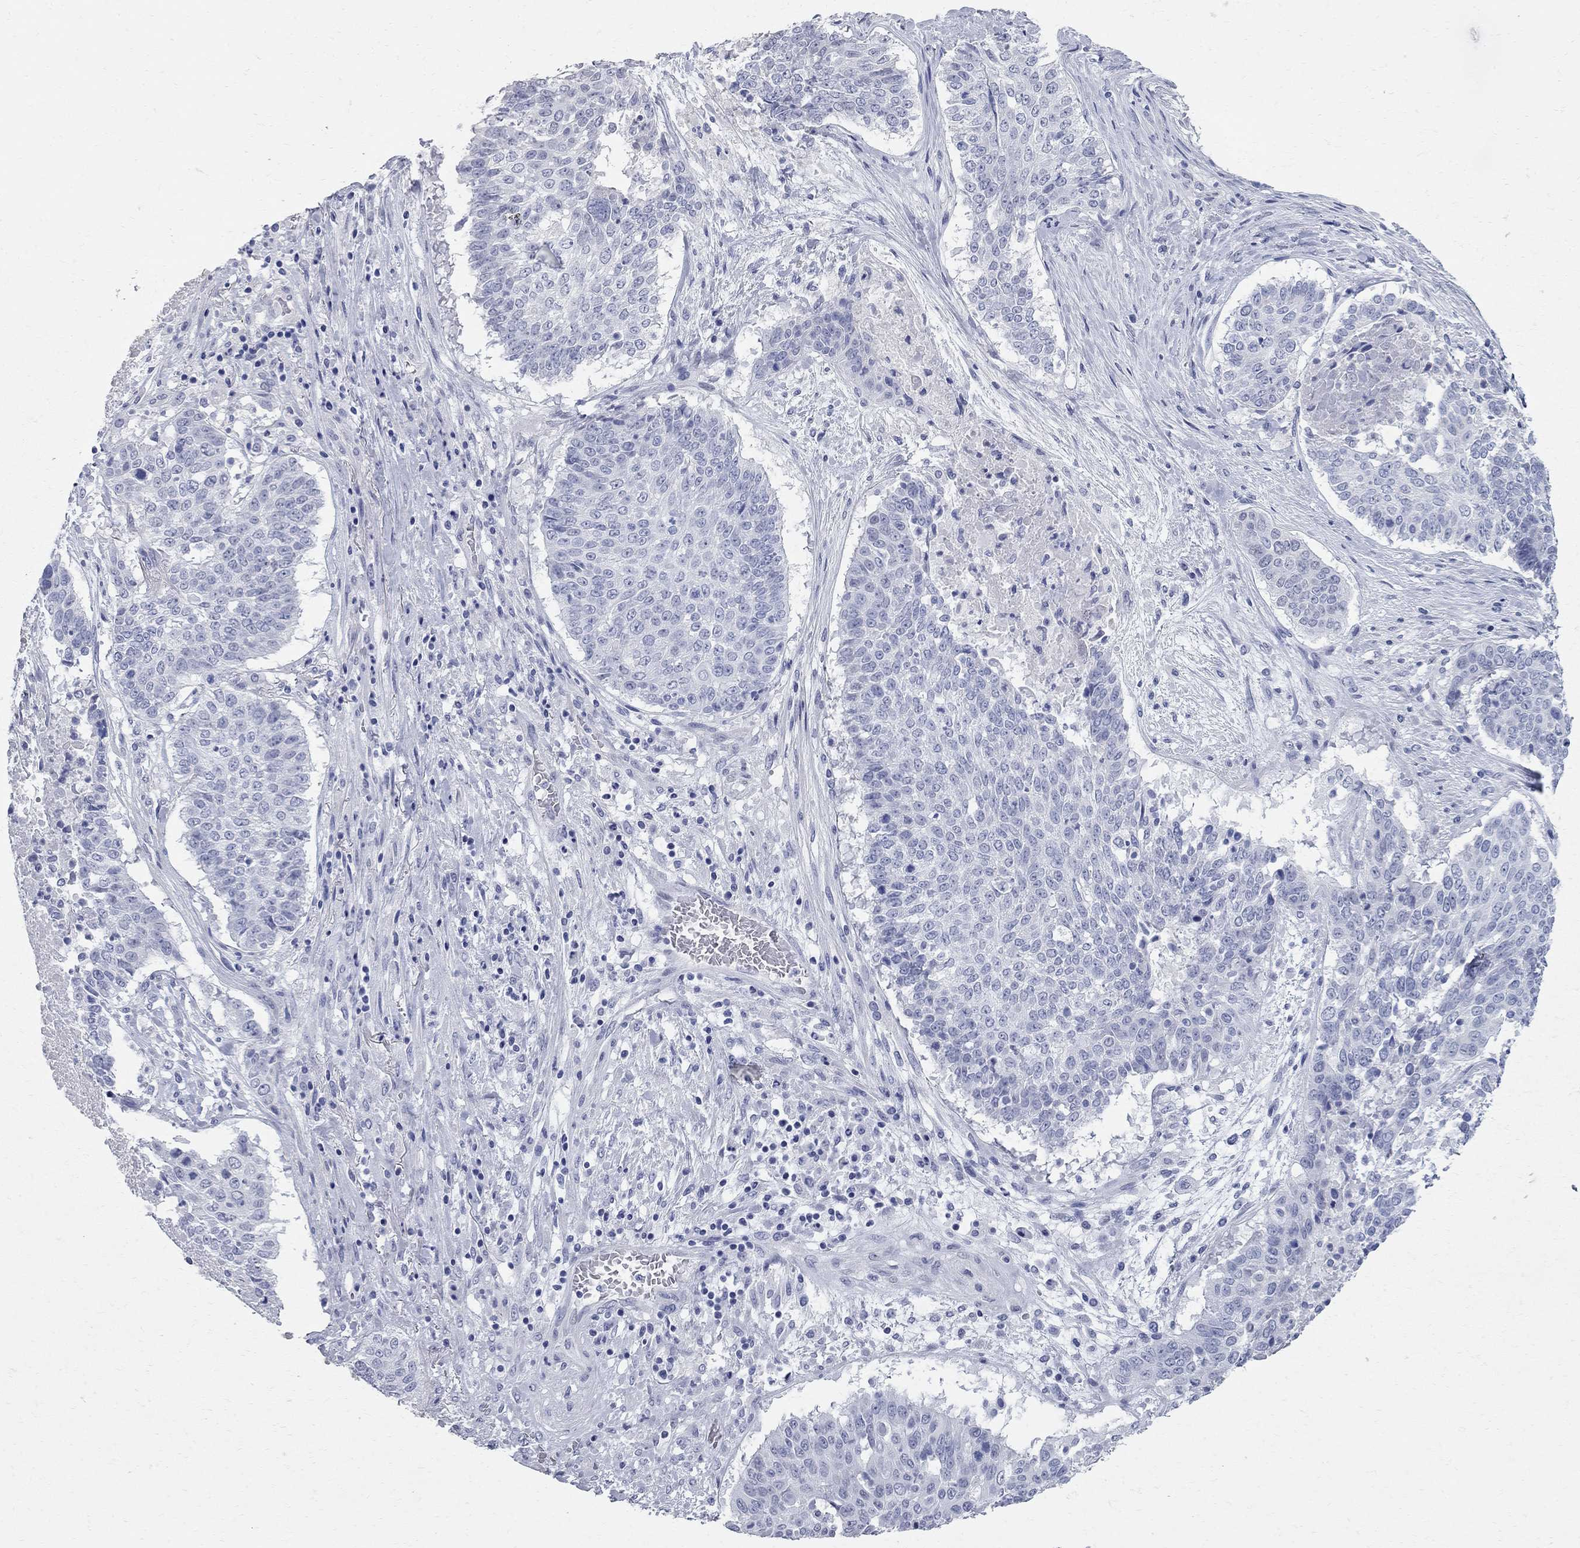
{"staining": {"intensity": "negative", "quantity": "none", "location": "none"}, "tissue": "lung cancer", "cell_type": "Tumor cells", "image_type": "cancer", "snomed": [{"axis": "morphology", "description": "Squamous cell carcinoma, NOS"}, {"axis": "topography", "description": "Lung"}], "caption": "IHC photomicrograph of human lung cancer stained for a protein (brown), which demonstrates no expression in tumor cells. (Stains: DAB (3,3'-diaminobenzidine) immunohistochemistry with hematoxylin counter stain, Microscopy: brightfield microscopy at high magnification).", "gene": "BPIFB1", "patient": {"sex": "male", "age": 64}}